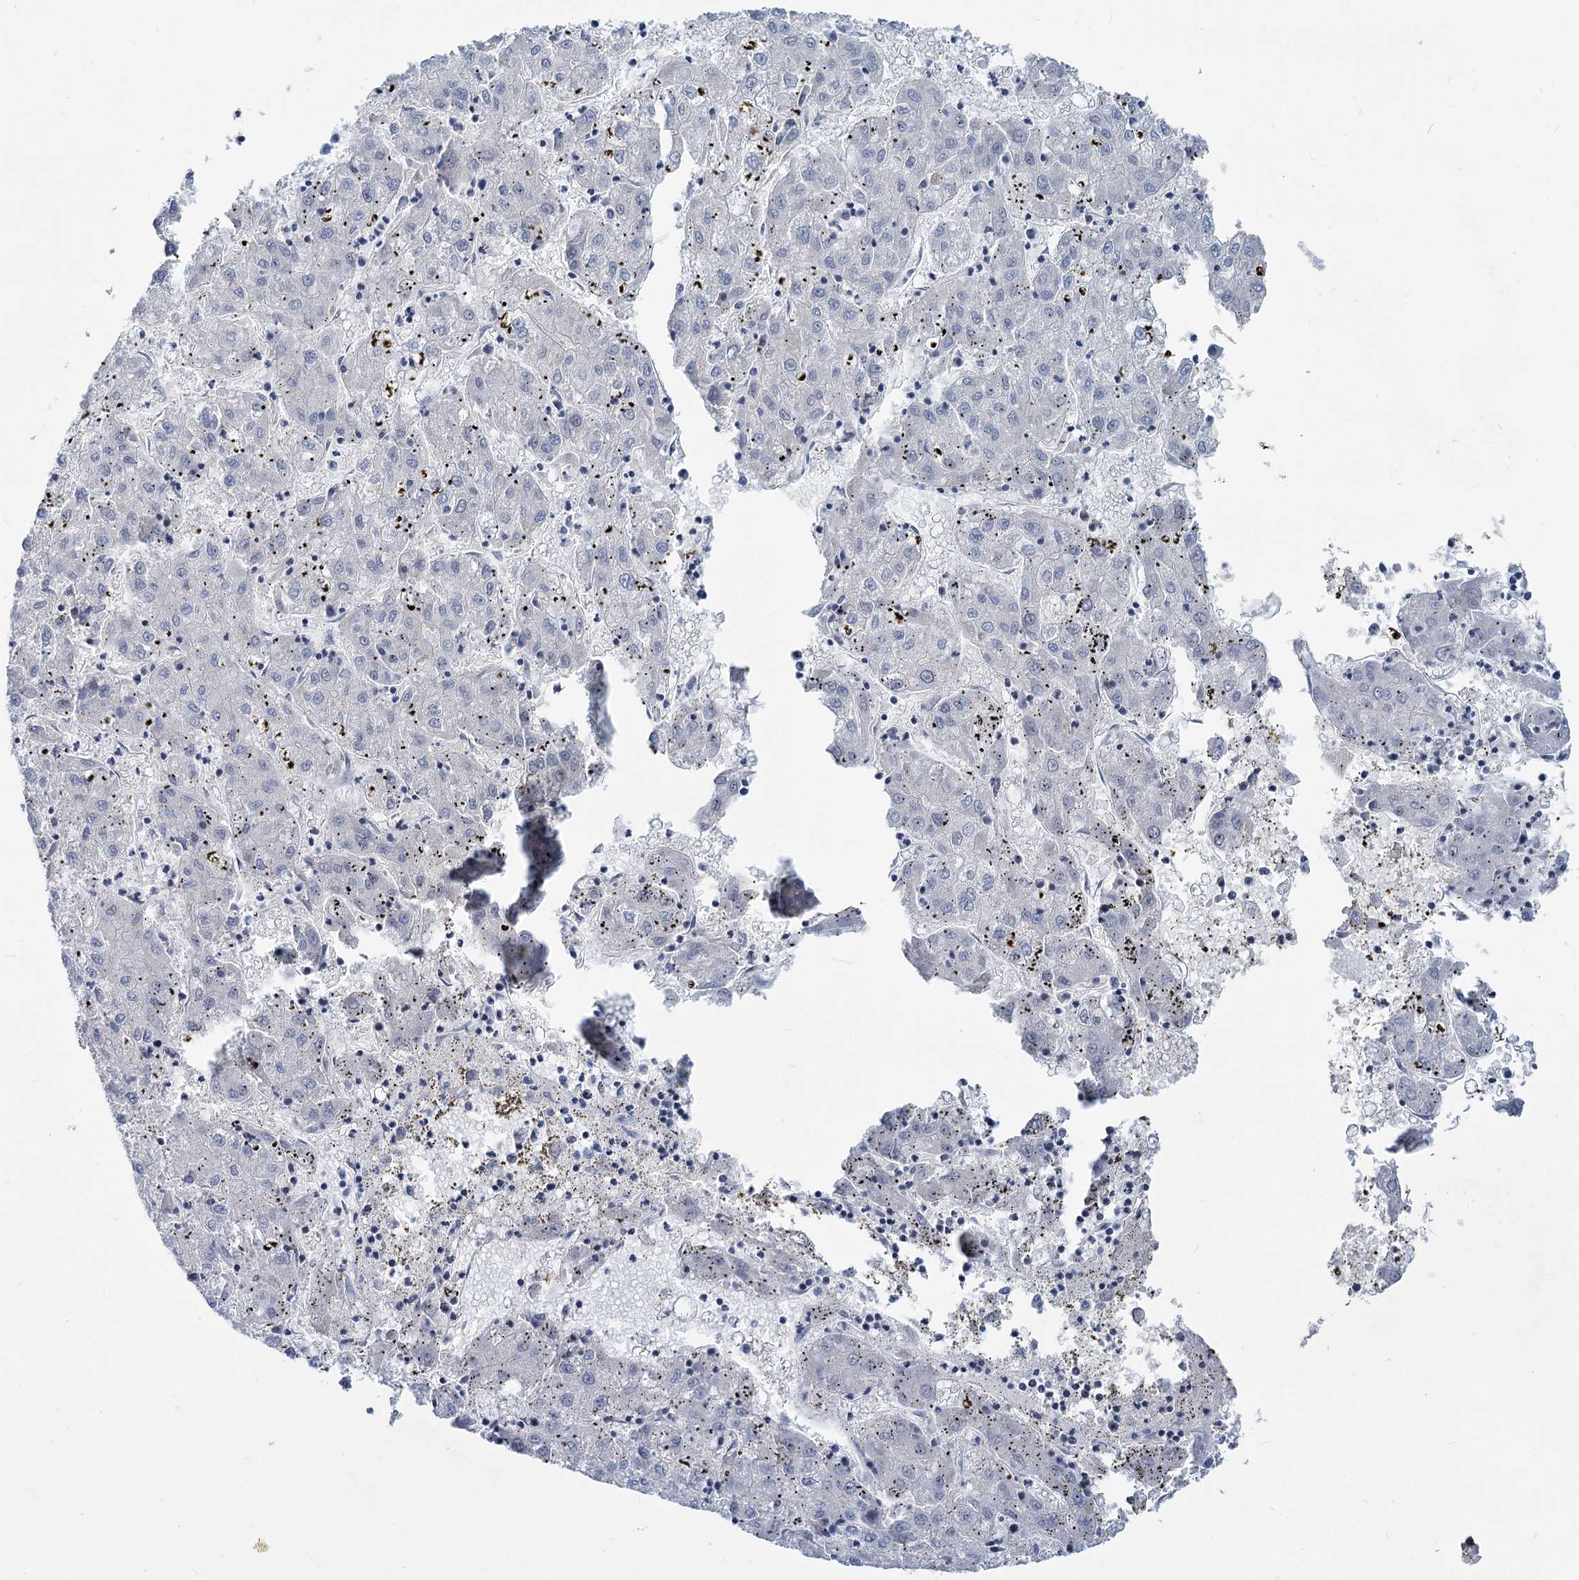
{"staining": {"intensity": "negative", "quantity": "none", "location": "none"}, "tissue": "liver cancer", "cell_type": "Tumor cells", "image_type": "cancer", "snomed": [{"axis": "morphology", "description": "Carcinoma, Hepatocellular, NOS"}, {"axis": "topography", "description": "Liver"}], "caption": "An immunohistochemistry (IHC) histopathology image of liver hepatocellular carcinoma is shown. There is no staining in tumor cells of liver hepatocellular carcinoma.", "gene": "CHDH", "patient": {"sex": "male", "age": 72}}